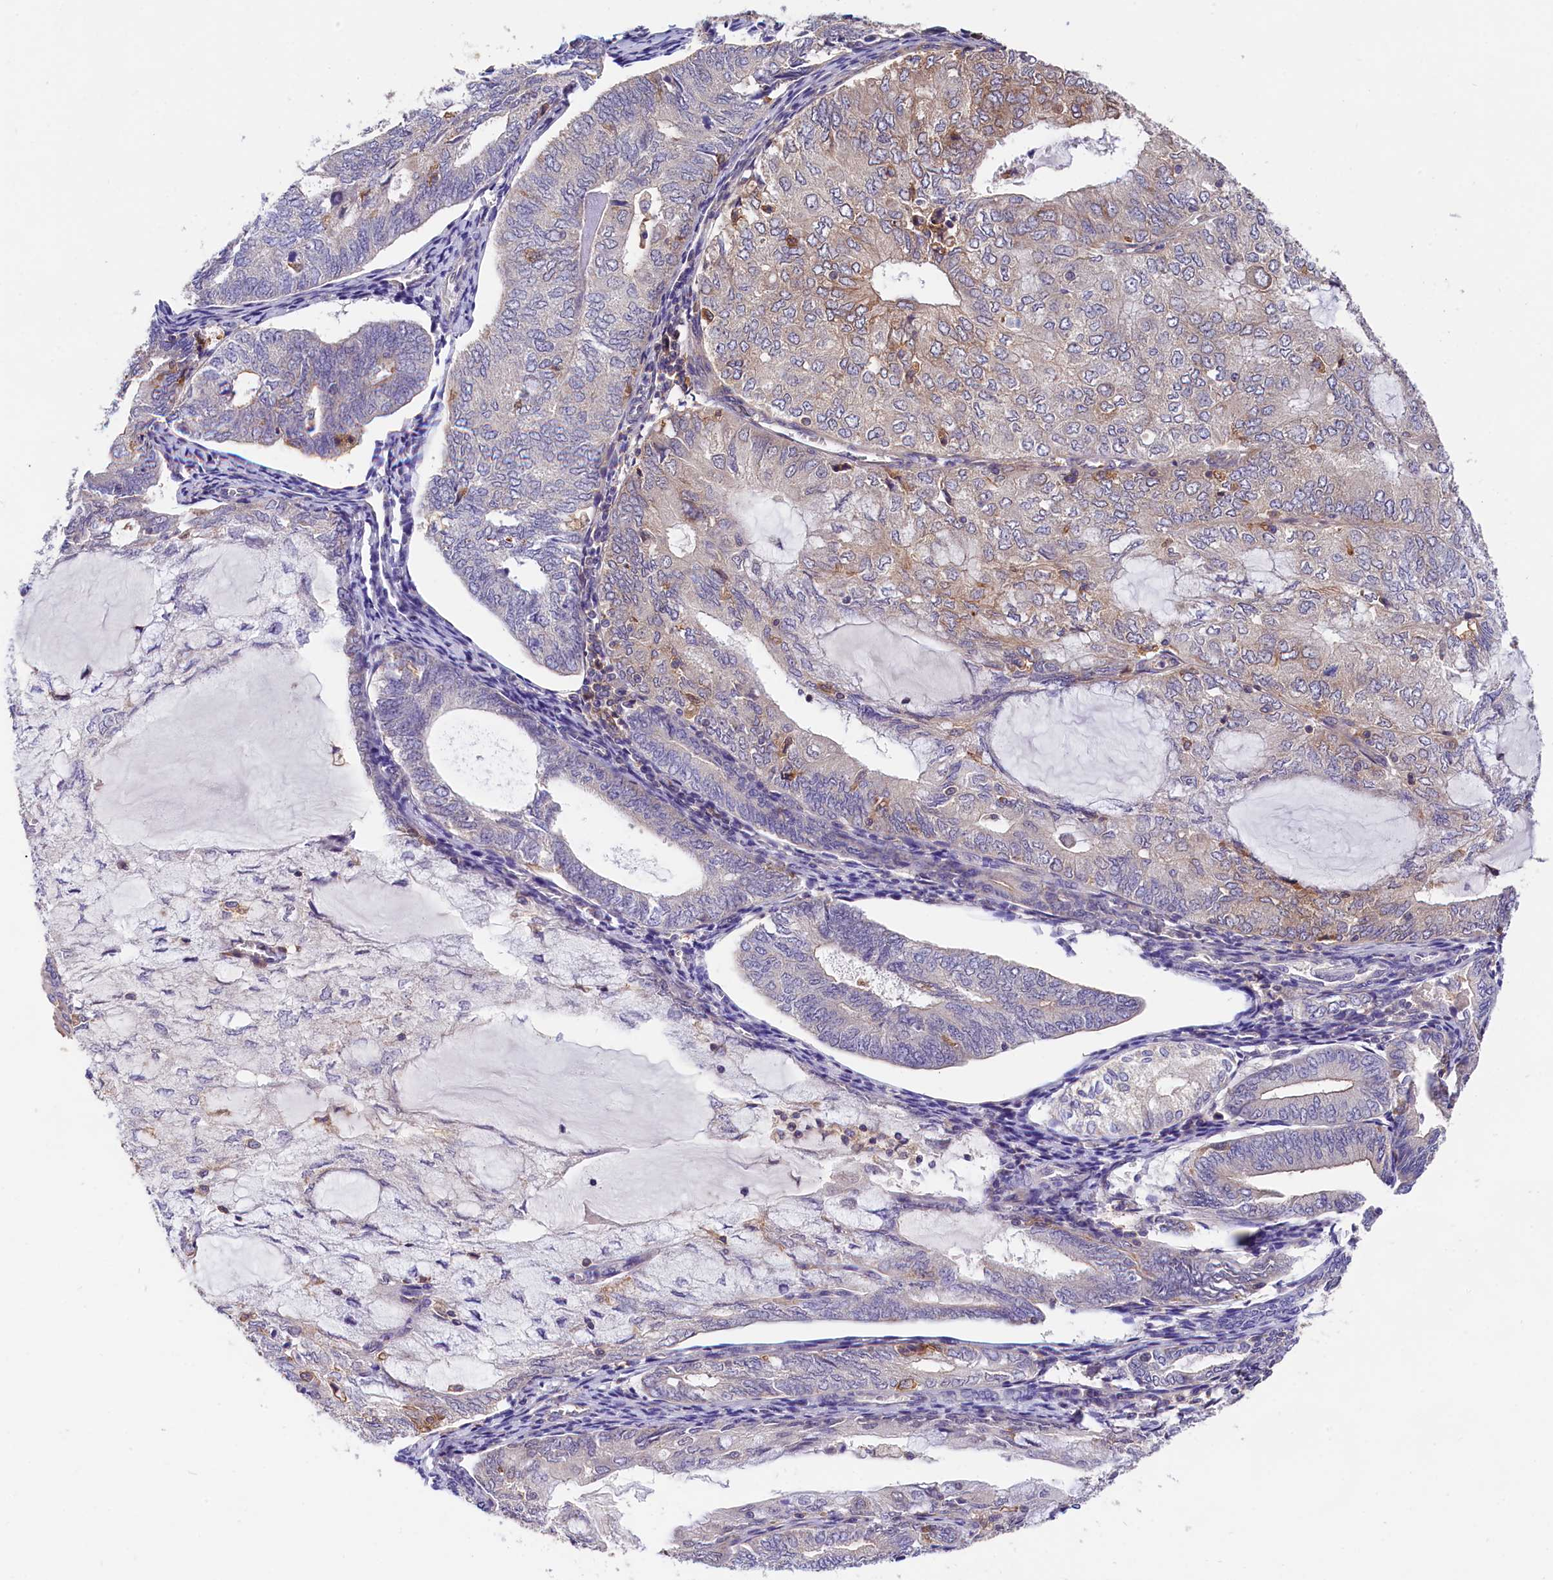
{"staining": {"intensity": "moderate", "quantity": "<25%", "location": "cytoplasmic/membranous"}, "tissue": "endometrial cancer", "cell_type": "Tumor cells", "image_type": "cancer", "snomed": [{"axis": "morphology", "description": "Adenocarcinoma, NOS"}, {"axis": "topography", "description": "Endometrium"}], "caption": "Protein staining of adenocarcinoma (endometrial) tissue demonstrates moderate cytoplasmic/membranous expression in about <25% of tumor cells.", "gene": "OAS3", "patient": {"sex": "female", "age": 81}}